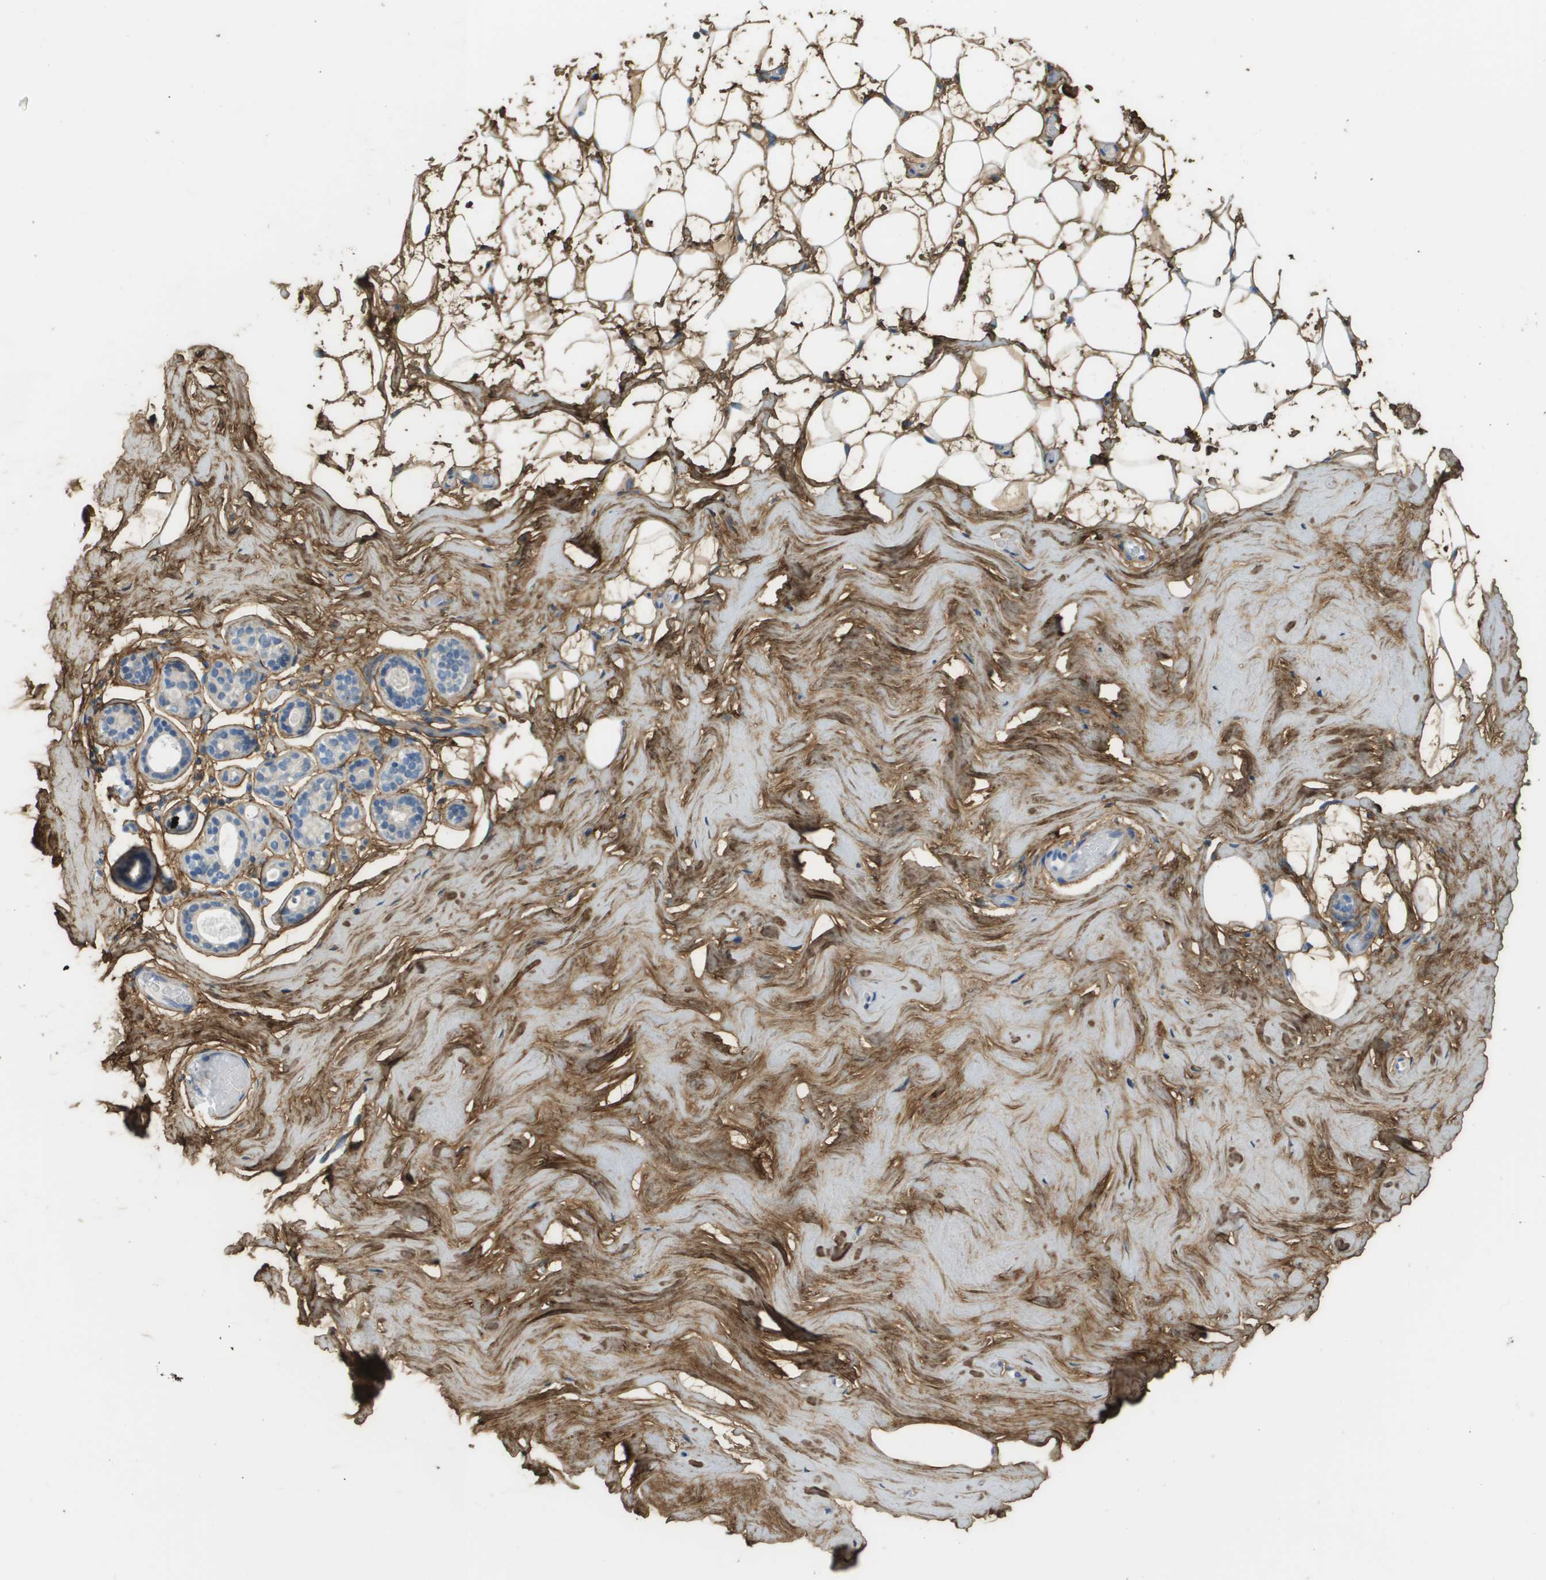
{"staining": {"intensity": "moderate", "quantity": ">75%", "location": "cytoplasmic/membranous"}, "tissue": "breast", "cell_type": "Adipocytes", "image_type": "normal", "snomed": [{"axis": "morphology", "description": "Normal tissue, NOS"}, {"axis": "topography", "description": "Breast"}], "caption": "Protein staining by IHC exhibits moderate cytoplasmic/membranous expression in about >75% of adipocytes in benign breast. (Brightfield microscopy of DAB IHC at high magnification).", "gene": "DCN", "patient": {"sex": "female", "age": 75}}